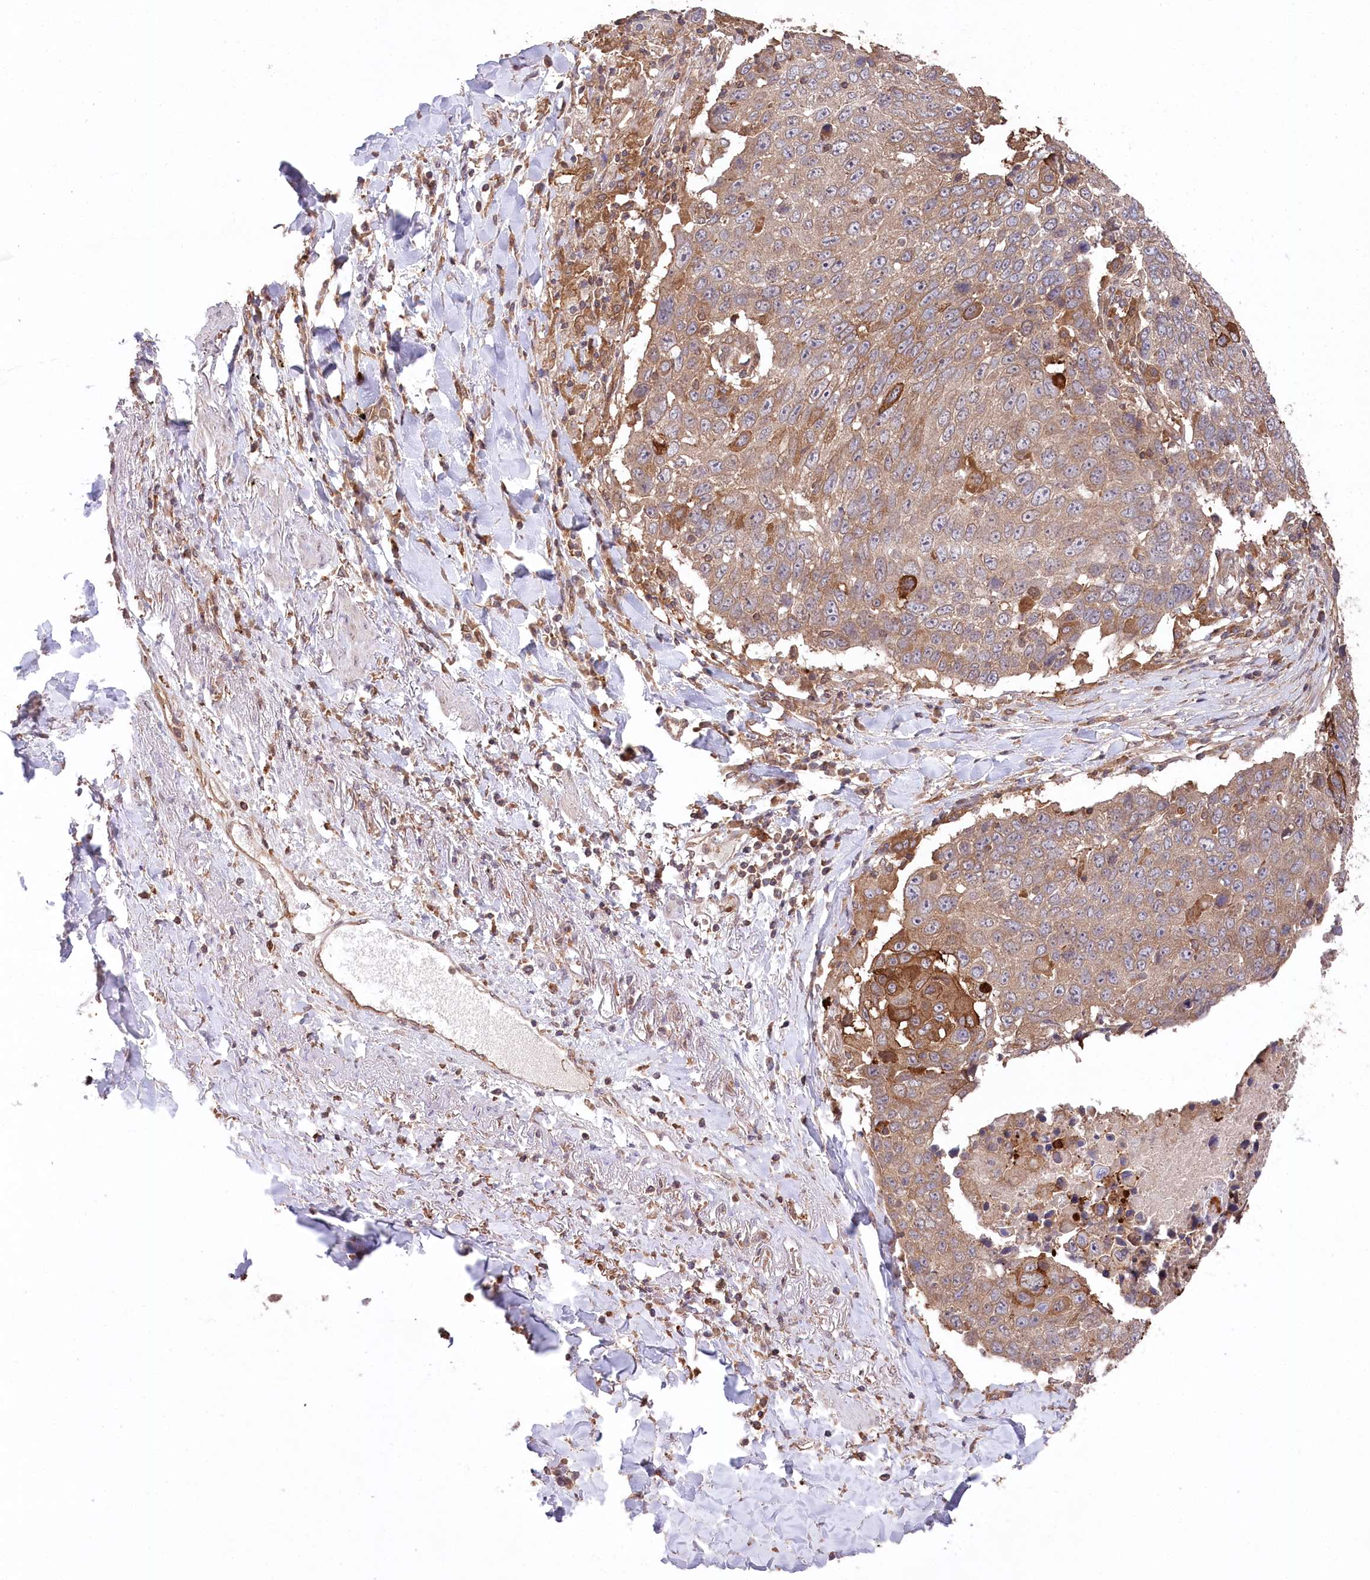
{"staining": {"intensity": "moderate", "quantity": ">75%", "location": "cytoplasmic/membranous"}, "tissue": "lung cancer", "cell_type": "Tumor cells", "image_type": "cancer", "snomed": [{"axis": "morphology", "description": "Squamous cell carcinoma, NOS"}, {"axis": "topography", "description": "Lung"}], "caption": "A brown stain shows moderate cytoplasmic/membranous expression of a protein in squamous cell carcinoma (lung) tumor cells. The staining was performed using DAB, with brown indicating positive protein expression. Nuclei are stained blue with hematoxylin.", "gene": "PPP1R21", "patient": {"sex": "male", "age": 66}}